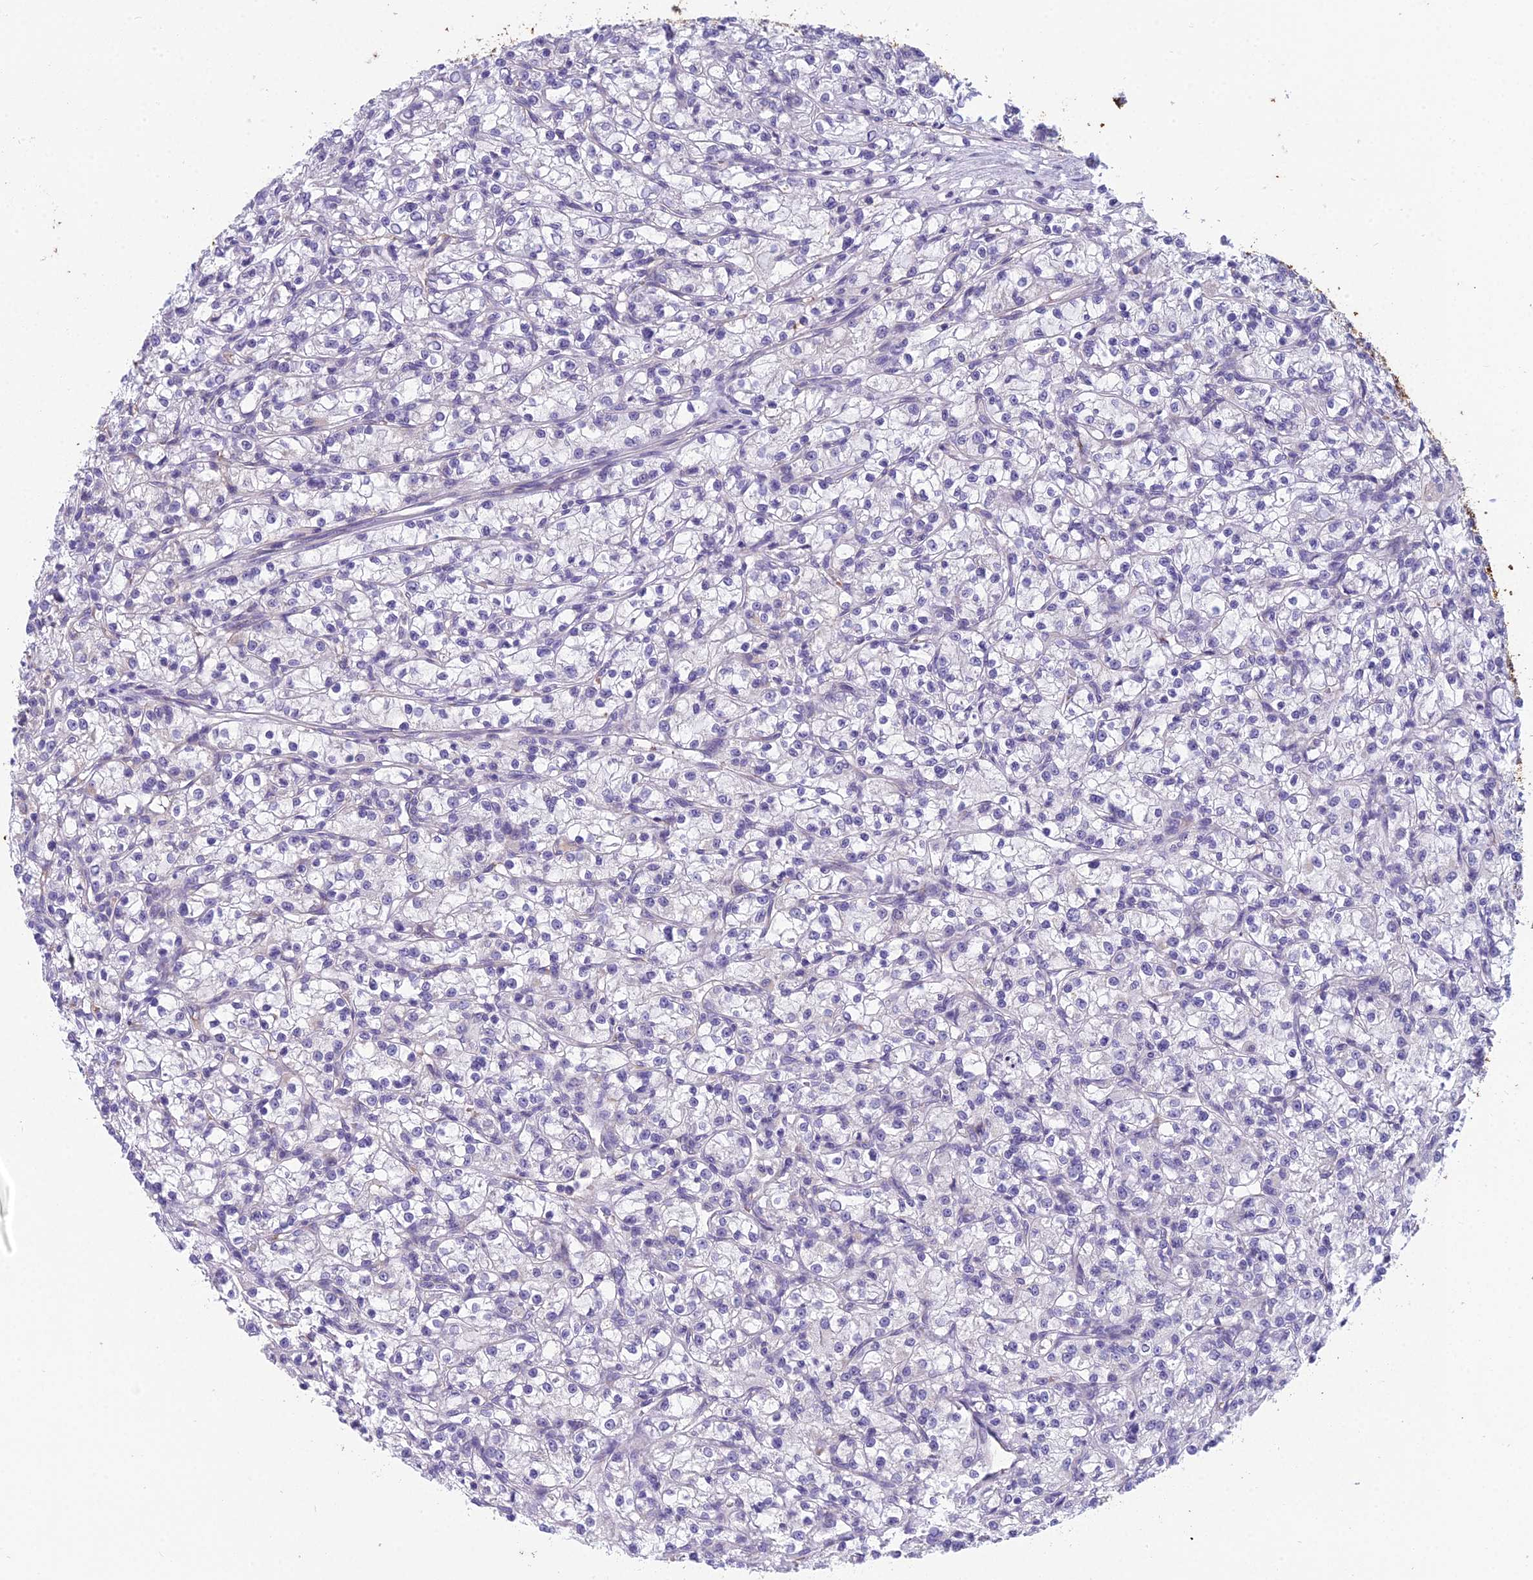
{"staining": {"intensity": "negative", "quantity": "none", "location": "none"}, "tissue": "renal cancer", "cell_type": "Tumor cells", "image_type": "cancer", "snomed": [{"axis": "morphology", "description": "Adenocarcinoma, NOS"}, {"axis": "topography", "description": "Kidney"}], "caption": "IHC micrograph of human adenocarcinoma (renal) stained for a protein (brown), which exhibits no positivity in tumor cells.", "gene": "RBM41", "patient": {"sex": "female", "age": 59}}